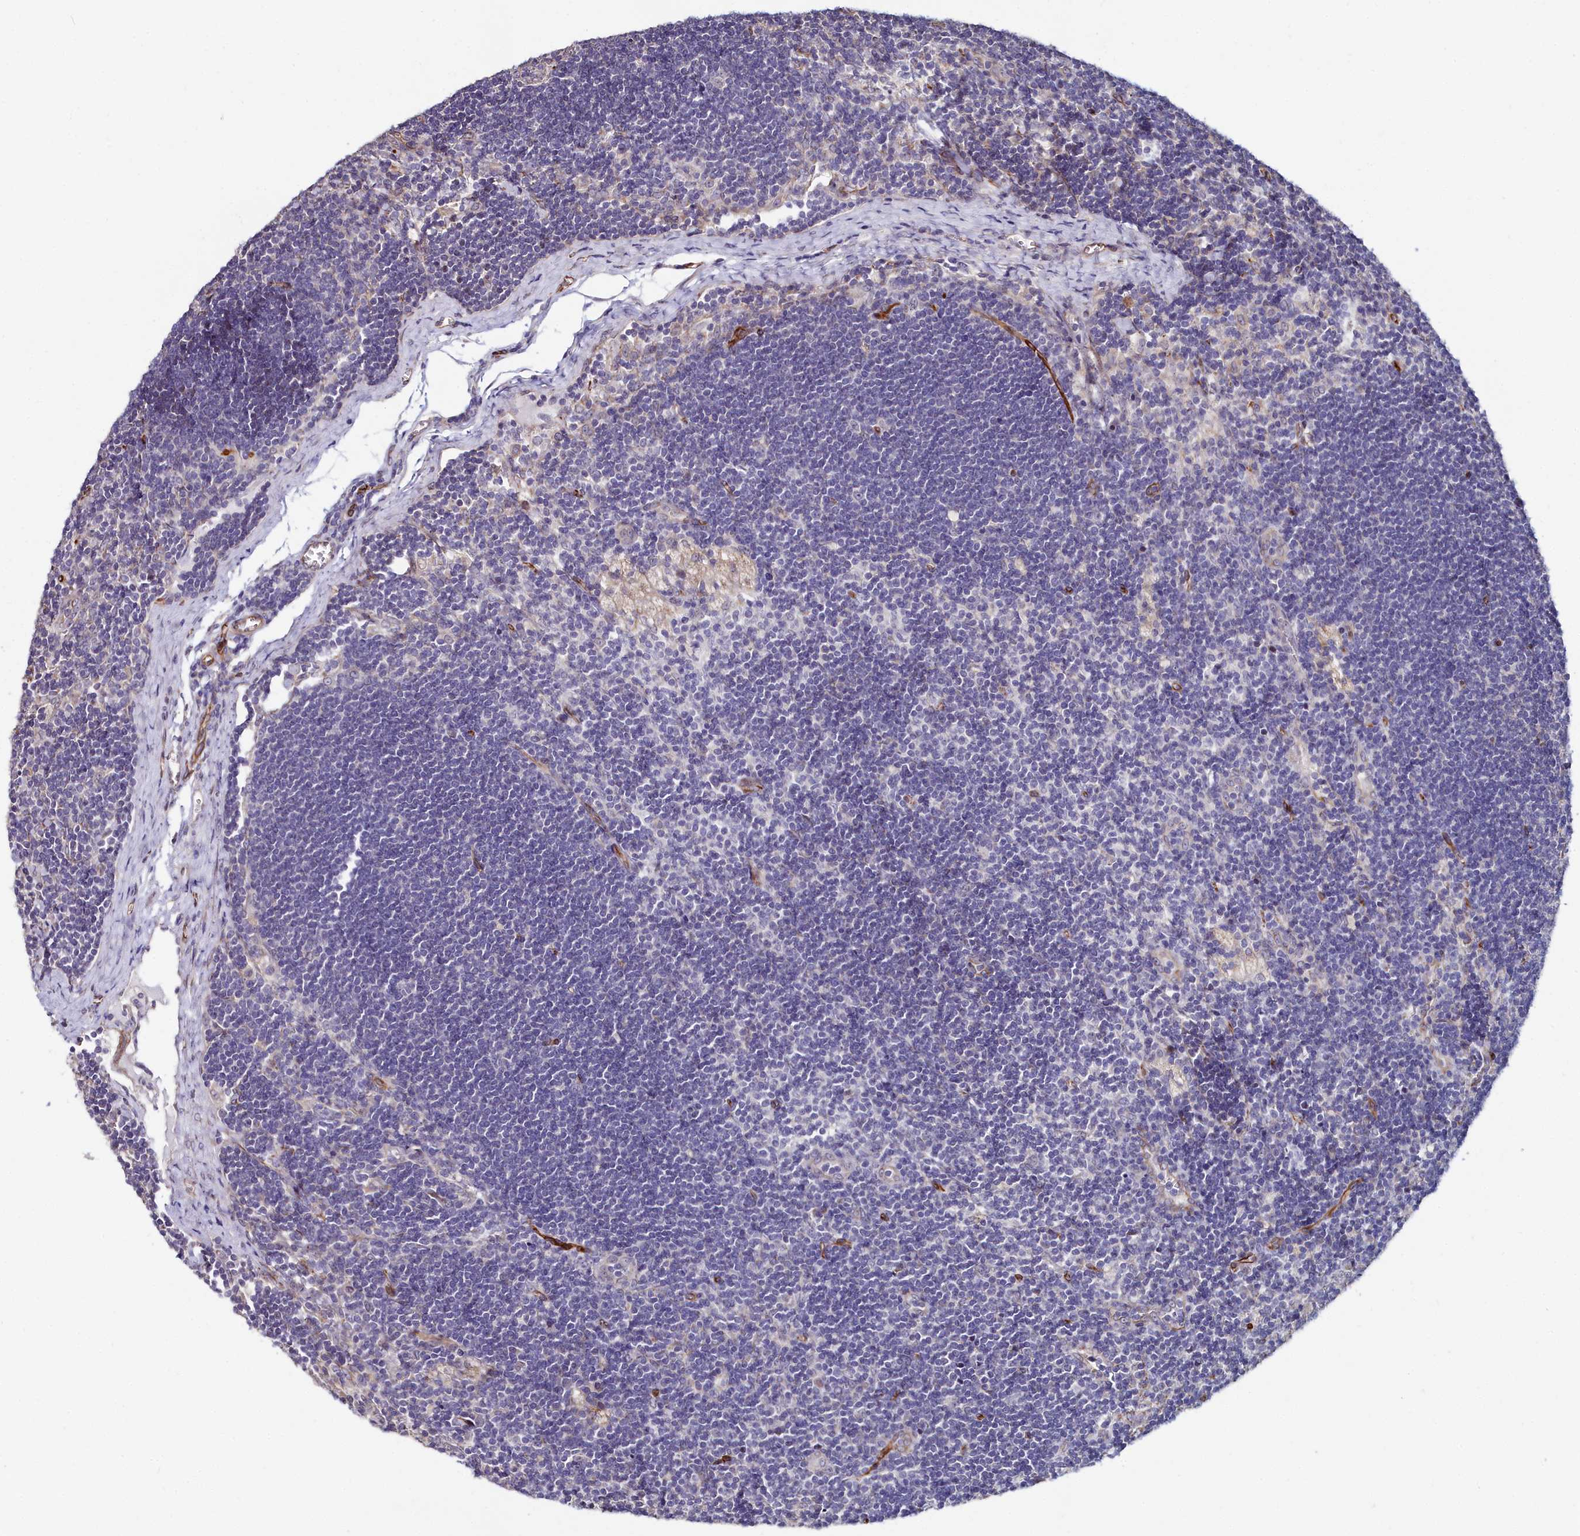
{"staining": {"intensity": "negative", "quantity": "none", "location": "none"}, "tissue": "lymph node", "cell_type": "Germinal center cells", "image_type": "normal", "snomed": [{"axis": "morphology", "description": "Normal tissue, NOS"}, {"axis": "topography", "description": "Lymph node"}], "caption": "The micrograph shows no significant positivity in germinal center cells of lymph node.", "gene": "C4orf19", "patient": {"sex": "male", "age": 24}}